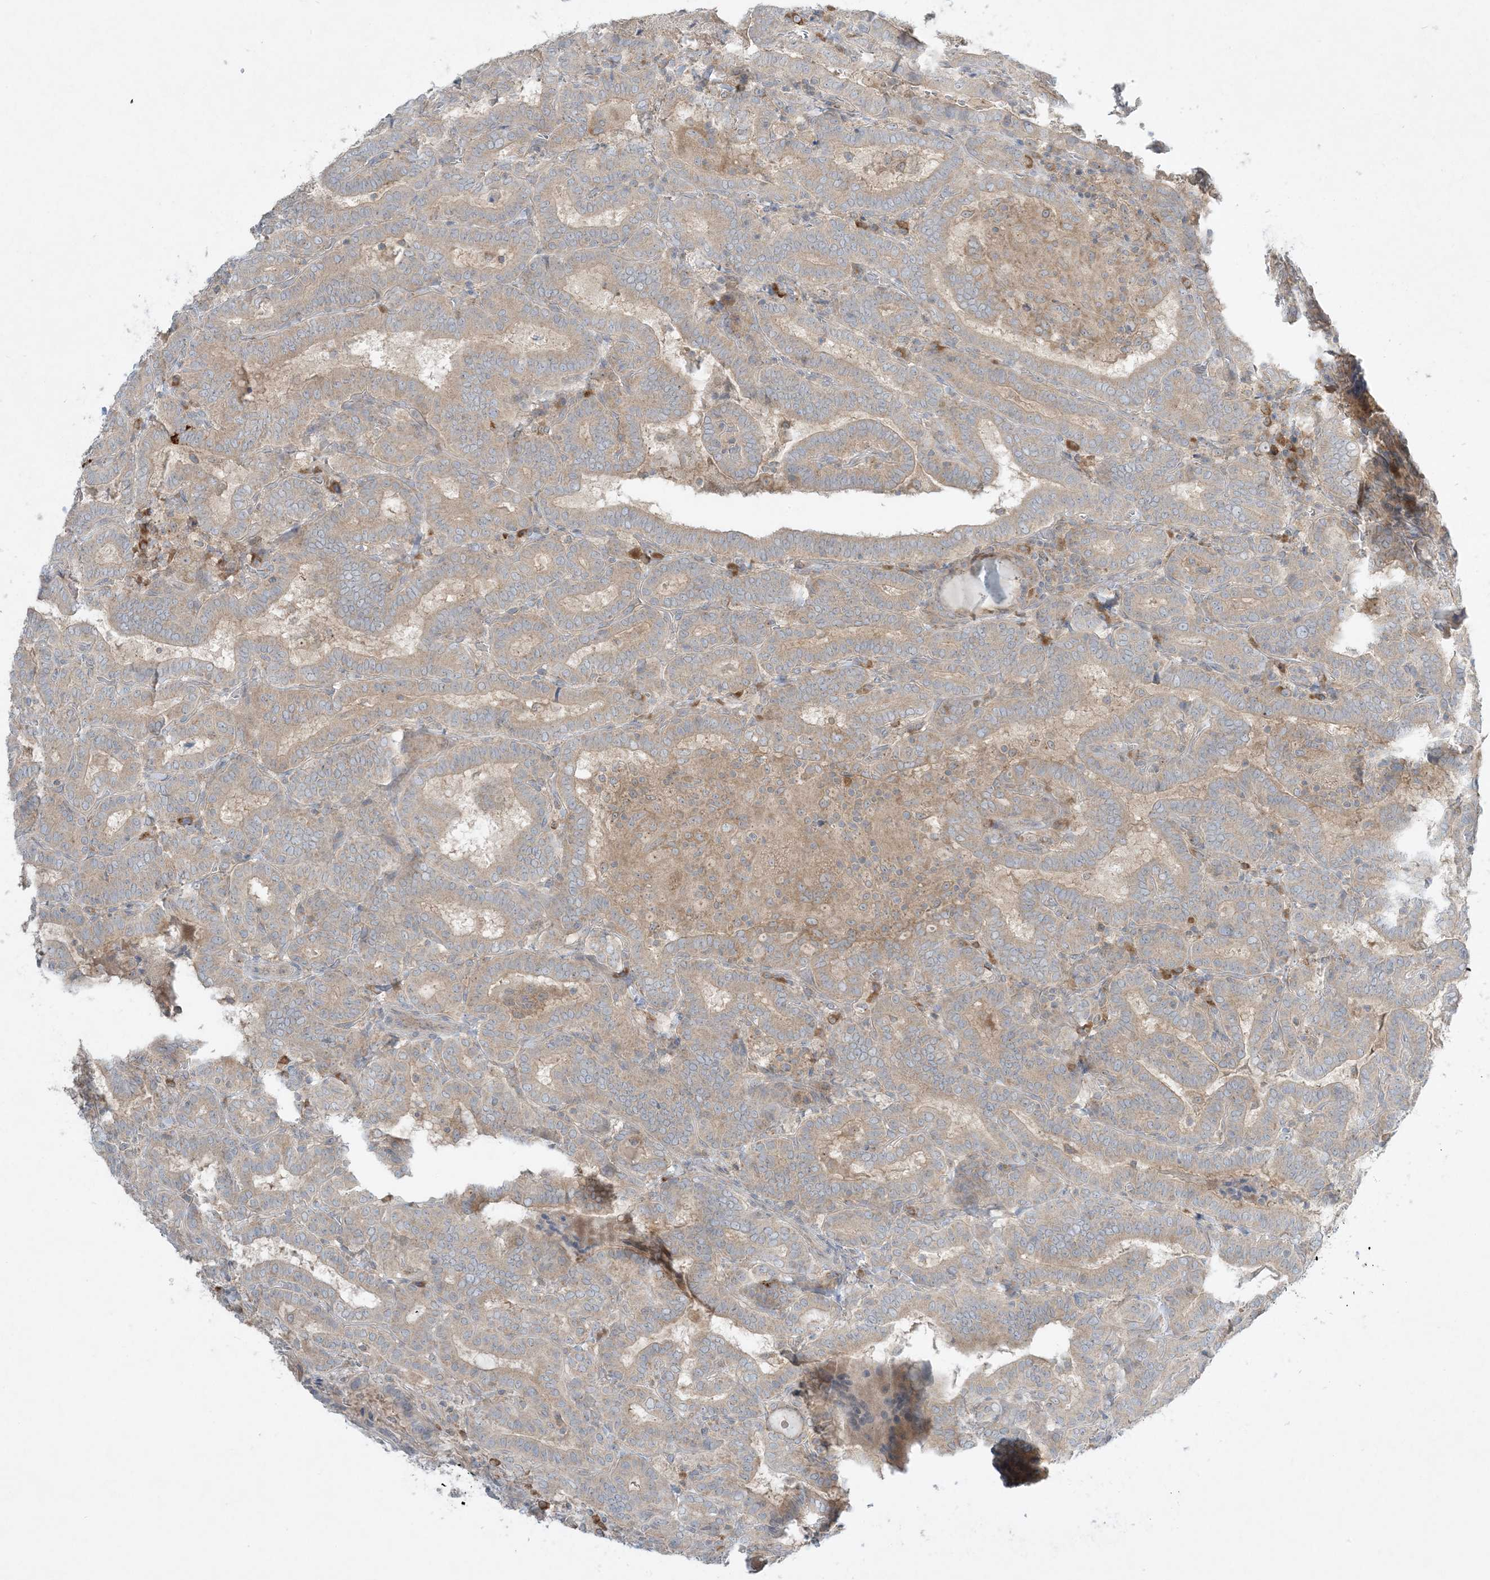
{"staining": {"intensity": "weak", "quantity": "25%-75%", "location": "cytoplasmic/membranous"}, "tissue": "thyroid cancer", "cell_type": "Tumor cells", "image_type": "cancer", "snomed": [{"axis": "morphology", "description": "Papillary adenocarcinoma, NOS"}, {"axis": "topography", "description": "Thyroid gland"}], "caption": "Human papillary adenocarcinoma (thyroid) stained with a protein marker demonstrates weak staining in tumor cells.", "gene": "RPP40", "patient": {"sex": "female", "age": 72}}